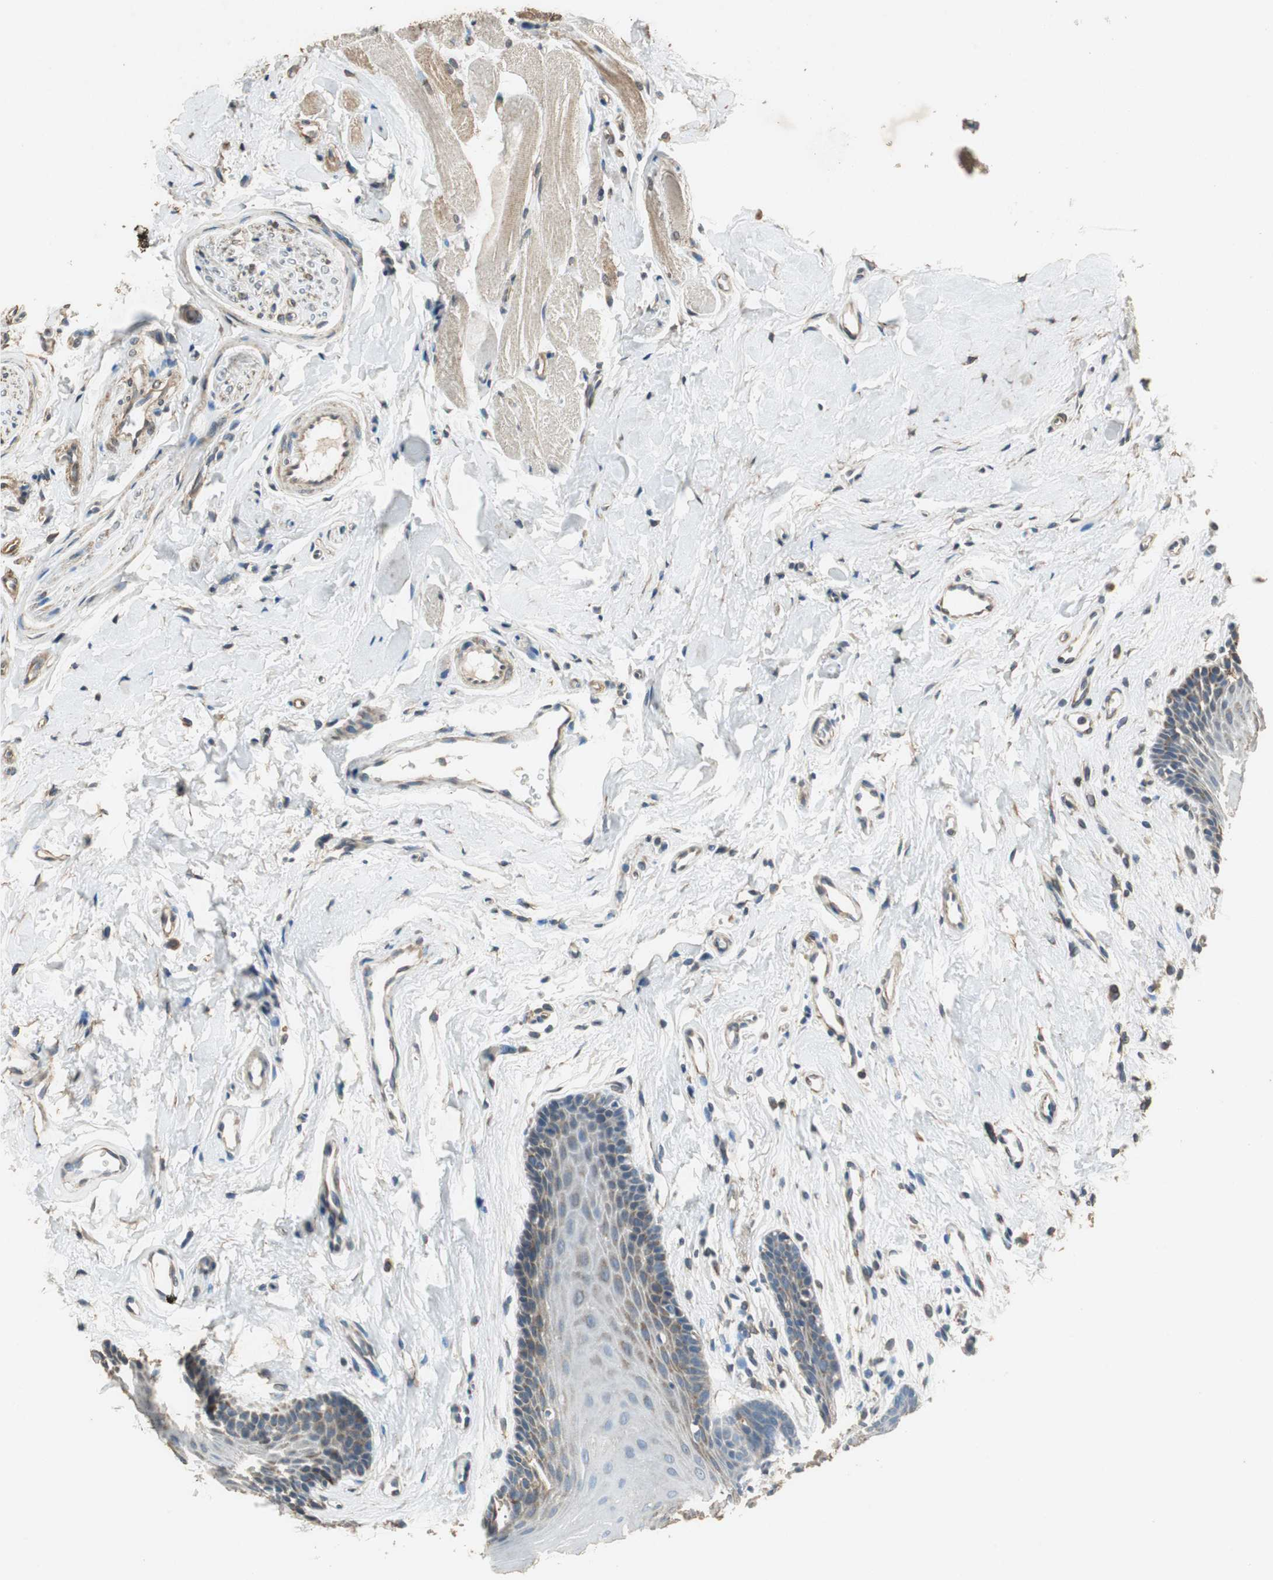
{"staining": {"intensity": "moderate", "quantity": "<25%", "location": "cytoplasmic/membranous"}, "tissue": "oral mucosa", "cell_type": "Squamous epithelial cells", "image_type": "normal", "snomed": [{"axis": "morphology", "description": "Normal tissue, NOS"}, {"axis": "topography", "description": "Oral tissue"}], "caption": "Squamous epithelial cells show low levels of moderate cytoplasmic/membranous expression in approximately <25% of cells in unremarkable human oral mucosa. (brown staining indicates protein expression, while blue staining denotes nuclei).", "gene": "ALDH4A1", "patient": {"sex": "male", "age": 62}}